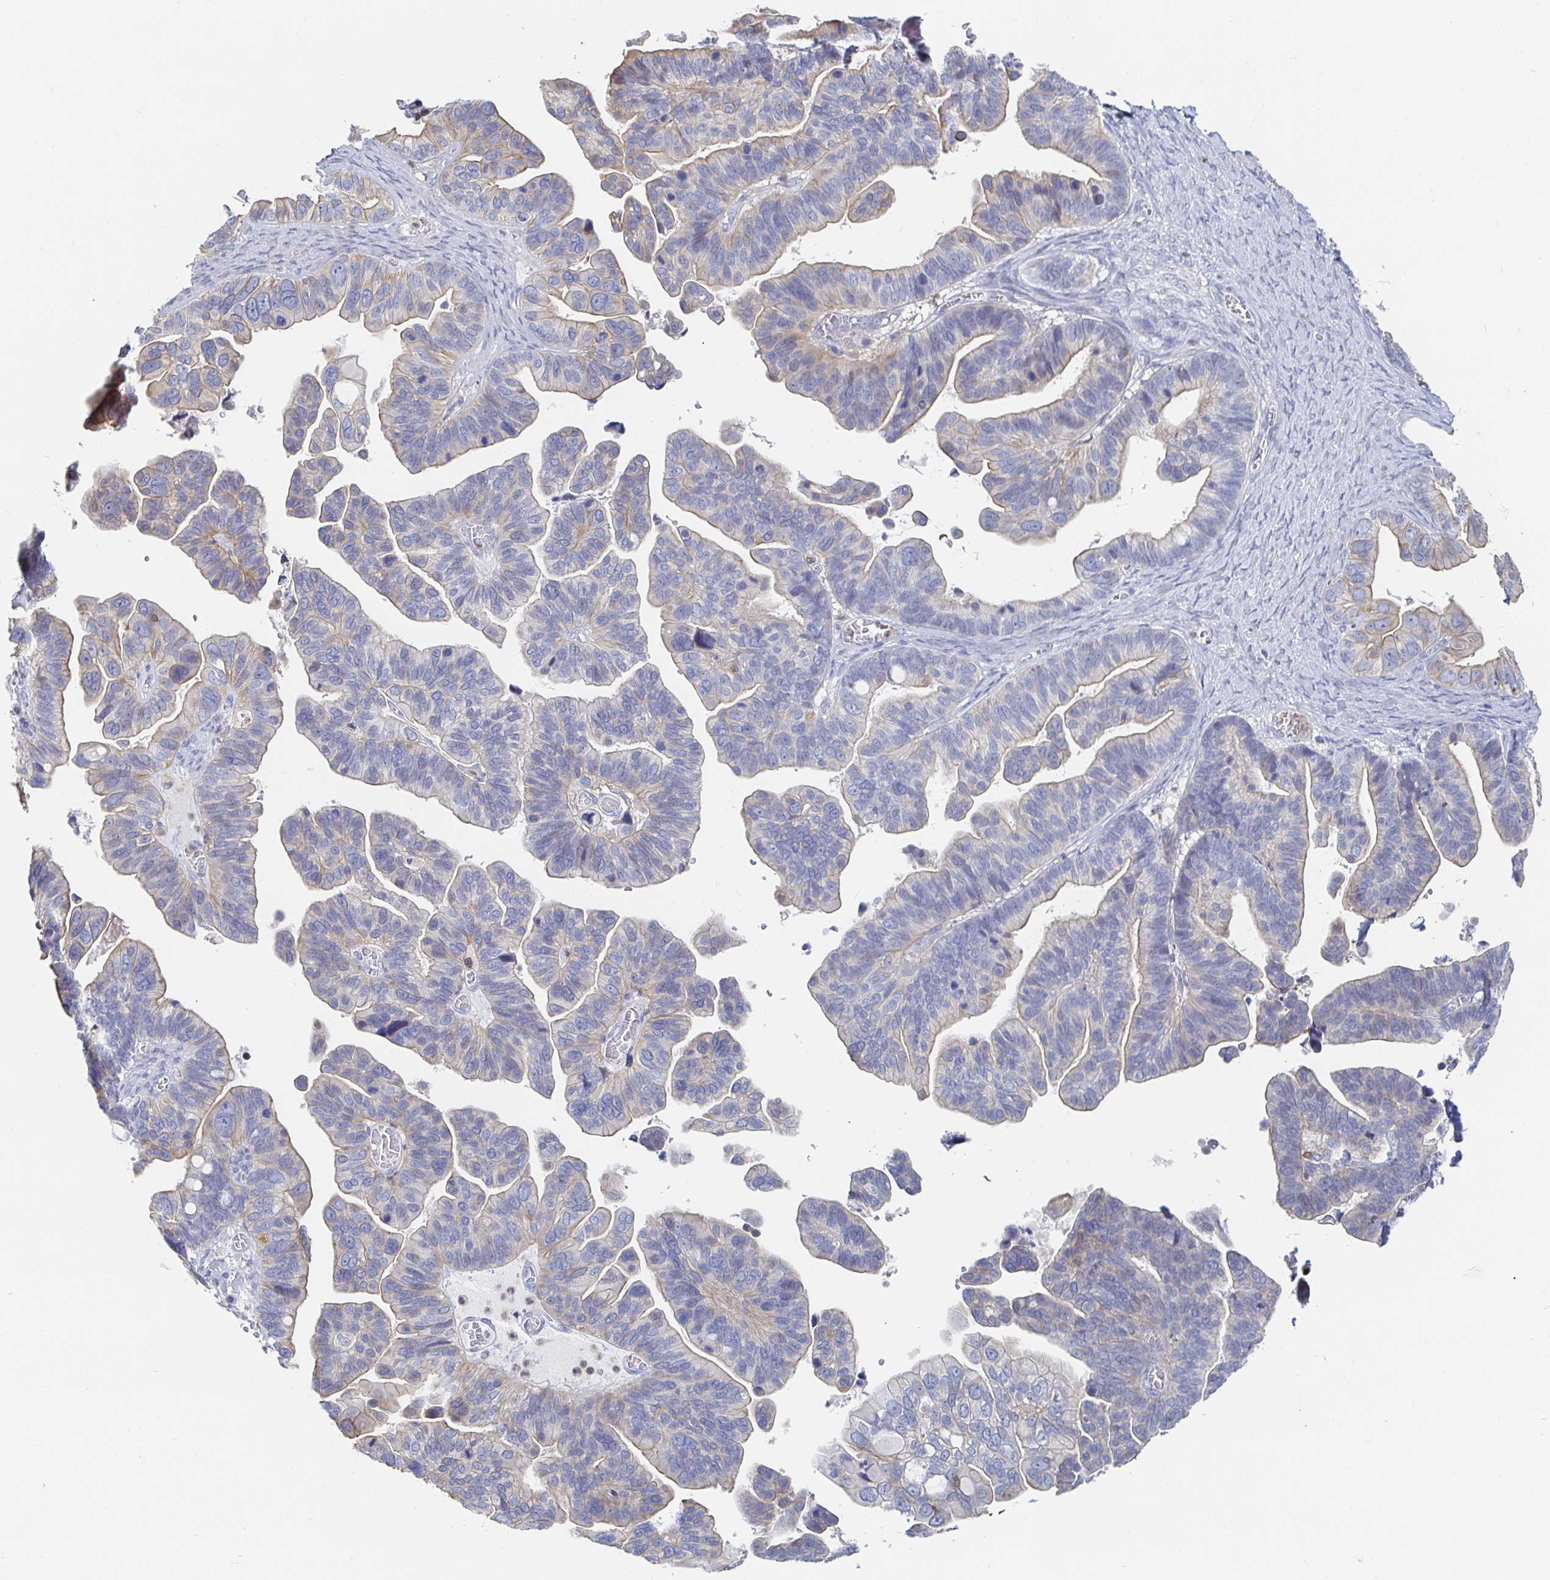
{"staining": {"intensity": "weak", "quantity": "25%-75%", "location": "cytoplasmic/membranous"}, "tissue": "ovarian cancer", "cell_type": "Tumor cells", "image_type": "cancer", "snomed": [{"axis": "morphology", "description": "Cystadenocarcinoma, serous, NOS"}, {"axis": "topography", "description": "Ovary"}], "caption": "About 25%-75% of tumor cells in ovarian cancer (serous cystadenocarcinoma) exhibit weak cytoplasmic/membranous protein staining as visualized by brown immunohistochemical staining.", "gene": "PIK3CD", "patient": {"sex": "female", "age": 56}}